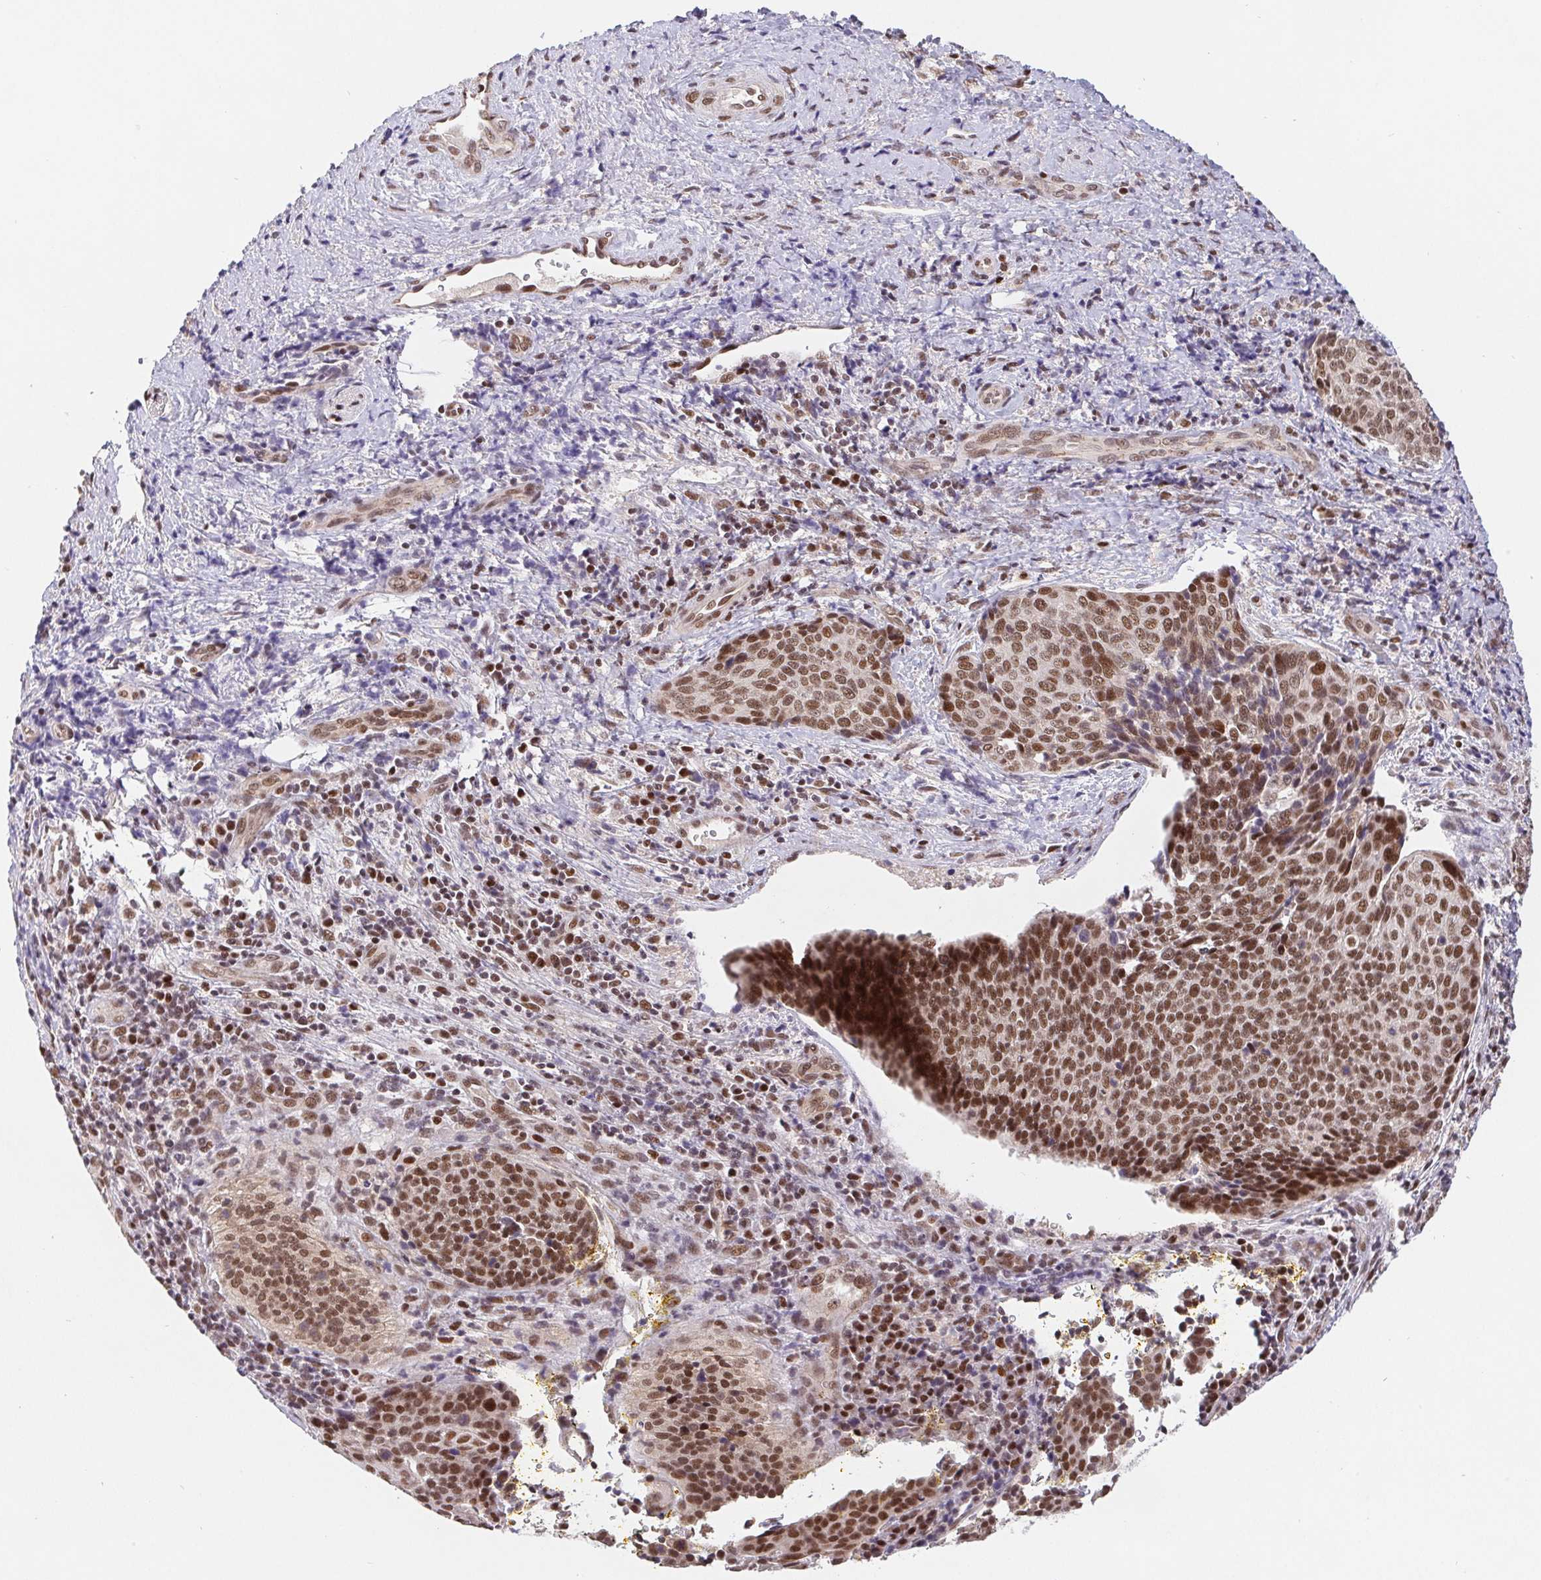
{"staining": {"intensity": "moderate", "quantity": ">75%", "location": "nuclear"}, "tissue": "cervical cancer", "cell_type": "Tumor cells", "image_type": "cancer", "snomed": [{"axis": "morphology", "description": "Squamous cell carcinoma, NOS"}, {"axis": "topography", "description": "Cervix"}], "caption": "Immunohistochemistry (IHC) of human cervical squamous cell carcinoma displays medium levels of moderate nuclear expression in approximately >75% of tumor cells. (DAB (3,3'-diaminobenzidine) IHC with brightfield microscopy, high magnification).", "gene": "POU2F1", "patient": {"sex": "female", "age": 34}}